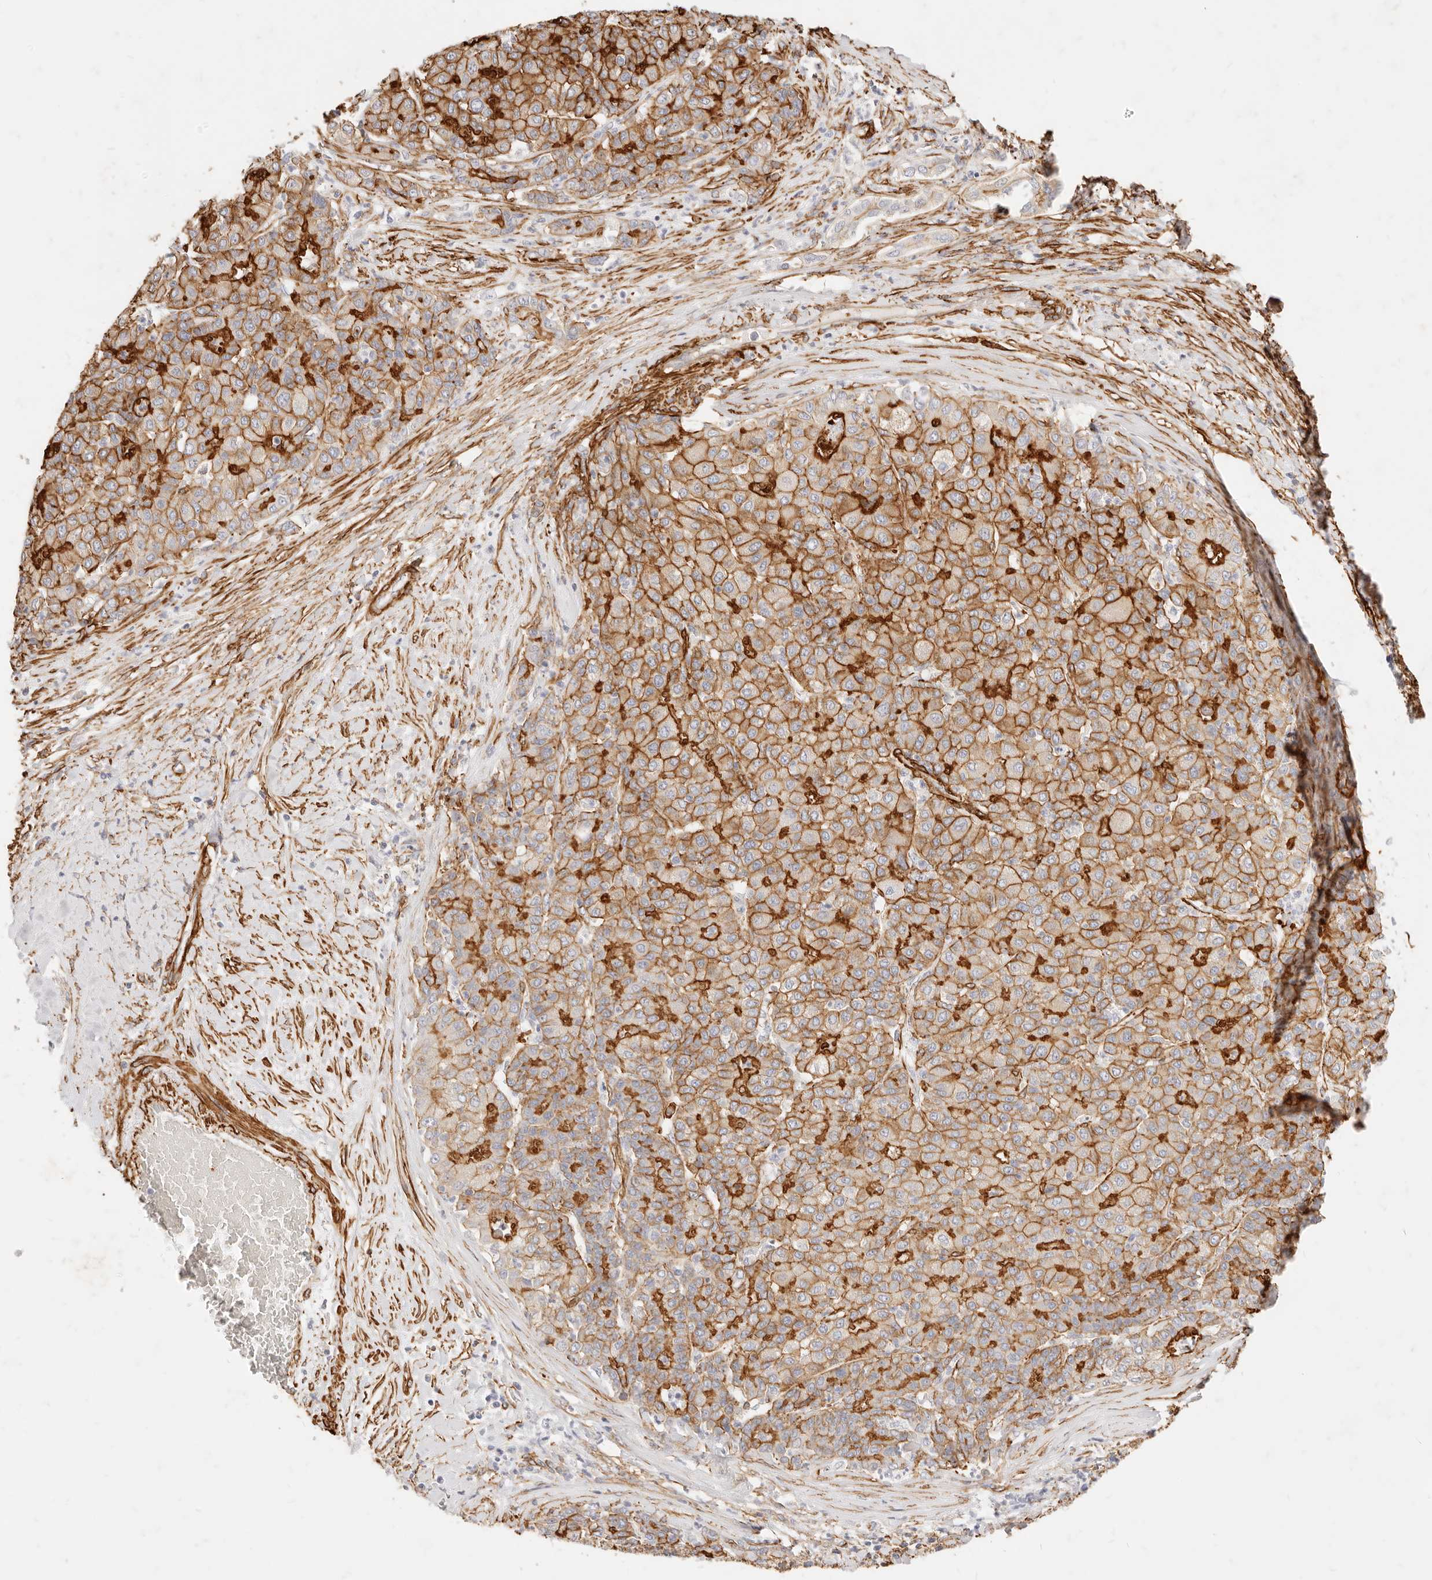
{"staining": {"intensity": "moderate", "quantity": ">75%", "location": "cytoplasmic/membranous"}, "tissue": "liver cancer", "cell_type": "Tumor cells", "image_type": "cancer", "snomed": [{"axis": "morphology", "description": "Carcinoma, Hepatocellular, NOS"}, {"axis": "topography", "description": "Liver"}], "caption": "Immunohistochemistry micrograph of liver cancer stained for a protein (brown), which reveals medium levels of moderate cytoplasmic/membranous staining in about >75% of tumor cells.", "gene": "TMTC2", "patient": {"sex": "male", "age": 65}}